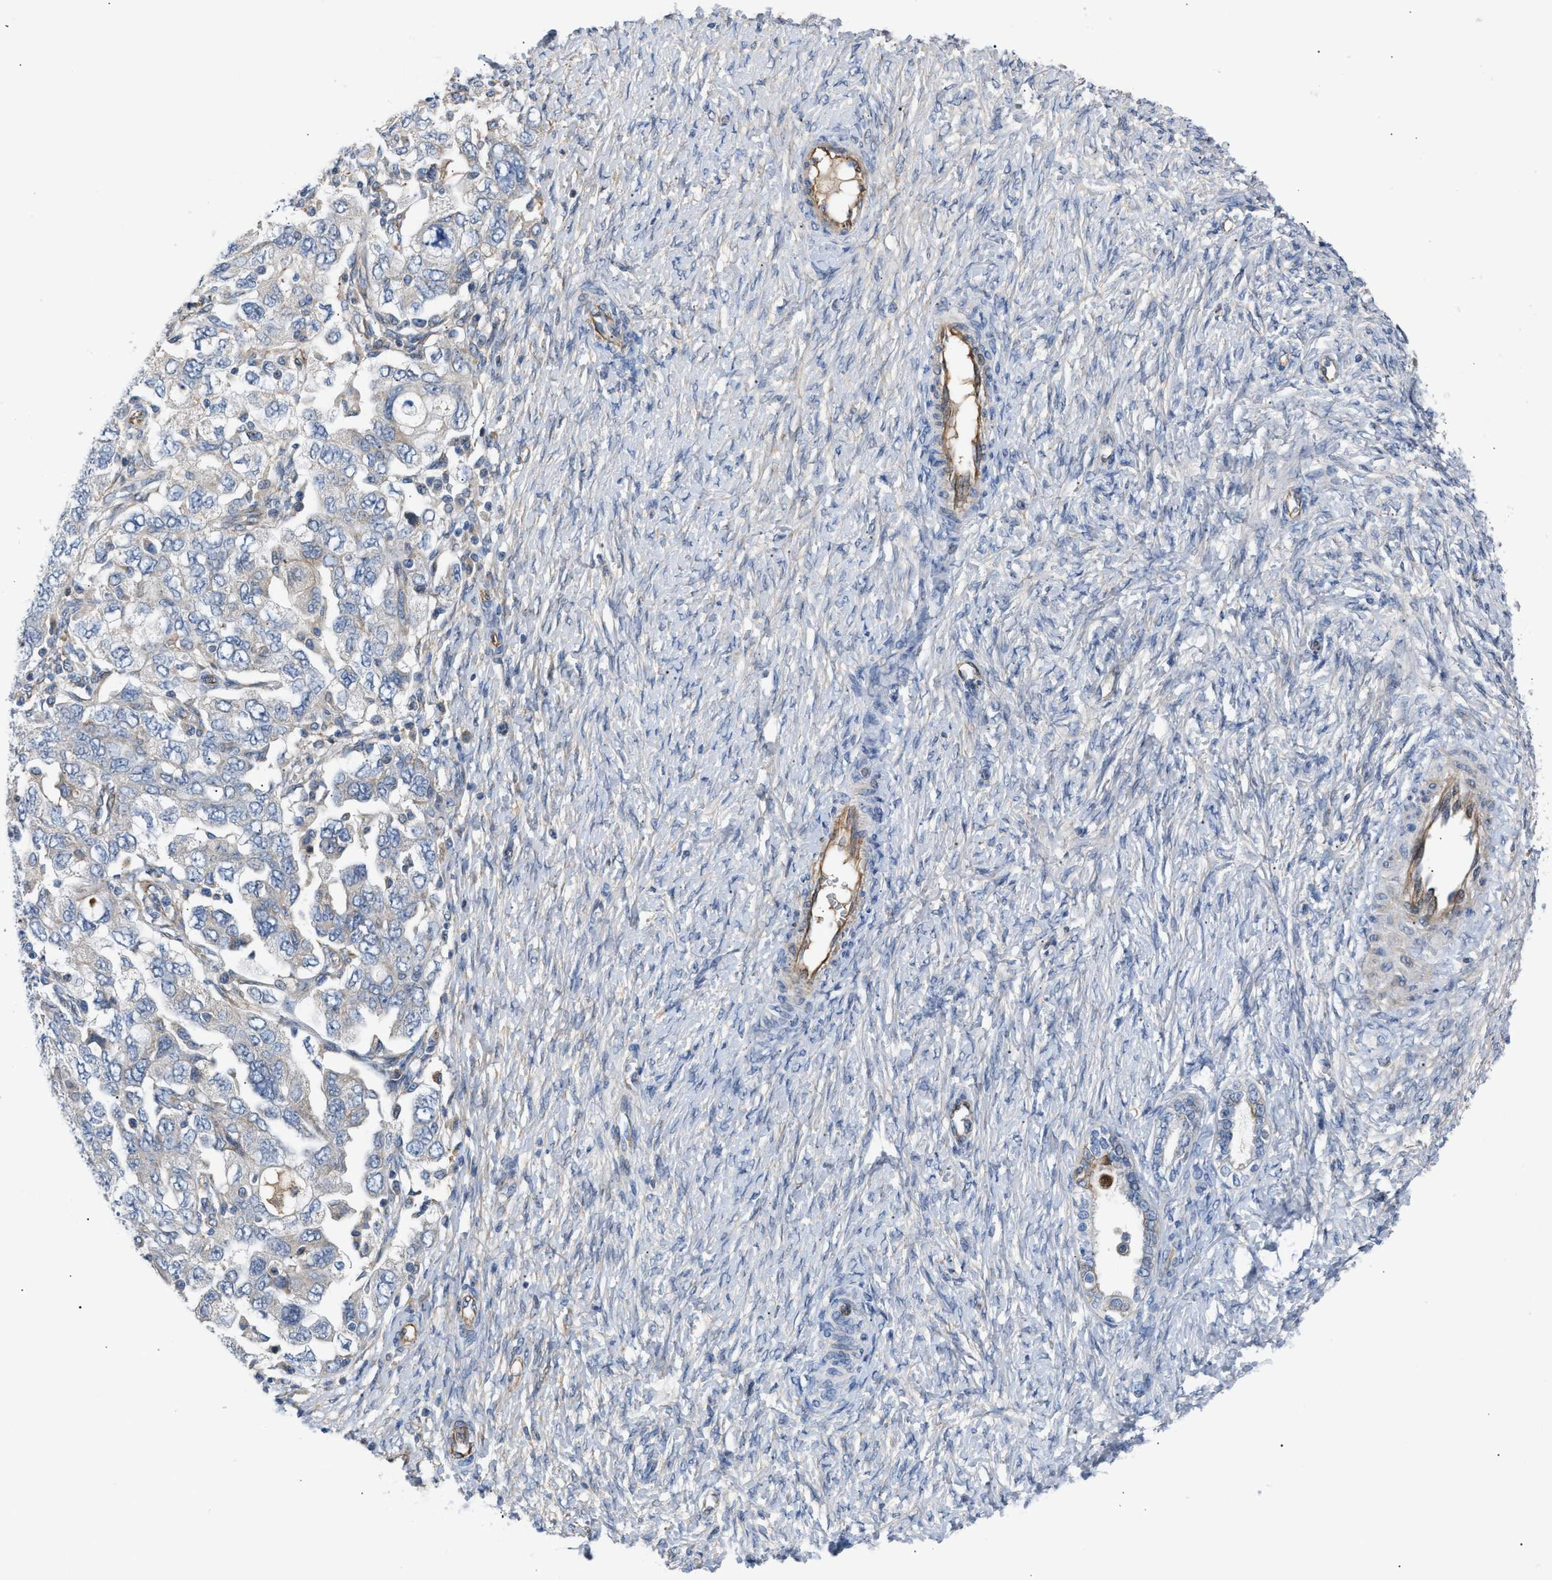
{"staining": {"intensity": "negative", "quantity": "none", "location": "none"}, "tissue": "ovarian cancer", "cell_type": "Tumor cells", "image_type": "cancer", "snomed": [{"axis": "morphology", "description": "Carcinoma, NOS"}, {"axis": "morphology", "description": "Cystadenocarcinoma, serous, NOS"}, {"axis": "topography", "description": "Ovary"}], "caption": "This micrograph is of ovarian cancer stained with immunohistochemistry (IHC) to label a protein in brown with the nuclei are counter-stained blue. There is no staining in tumor cells. (Stains: DAB (3,3'-diaminobenzidine) IHC with hematoxylin counter stain, Microscopy: brightfield microscopy at high magnification).", "gene": "TFPI", "patient": {"sex": "female", "age": 69}}